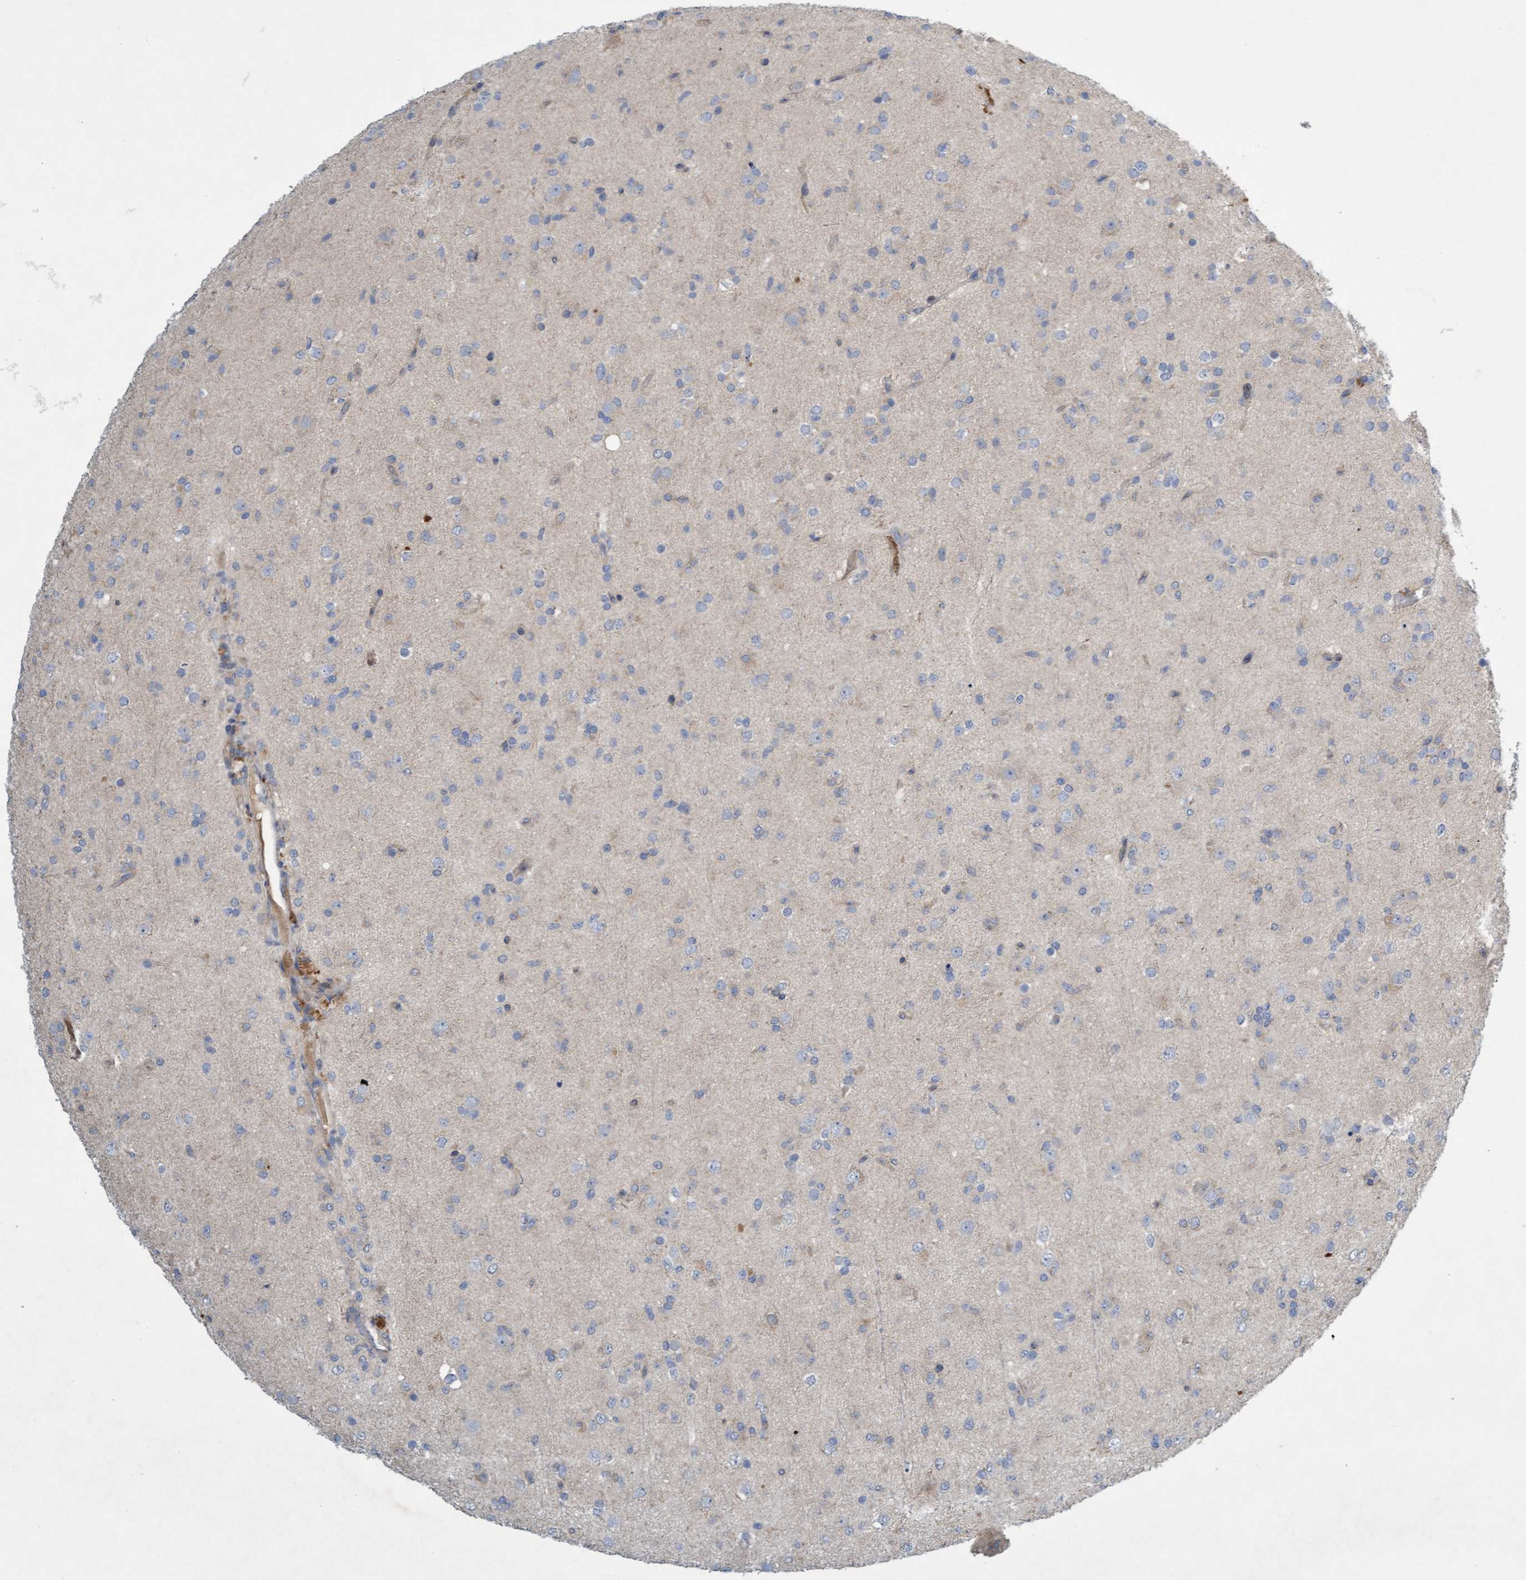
{"staining": {"intensity": "negative", "quantity": "none", "location": "none"}, "tissue": "glioma", "cell_type": "Tumor cells", "image_type": "cancer", "snomed": [{"axis": "morphology", "description": "Glioma, malignant, Low grade"}, {"axis": "topography", "description": "Brain"}], "caption": "A high-resolution micrograph shows immunohistochemistry staining of low-grade glioma (malignant), which reveals no significant expression in tumor cells.", "gene": "DDHD2", "patient": {"sex": "male", "age": 65}}